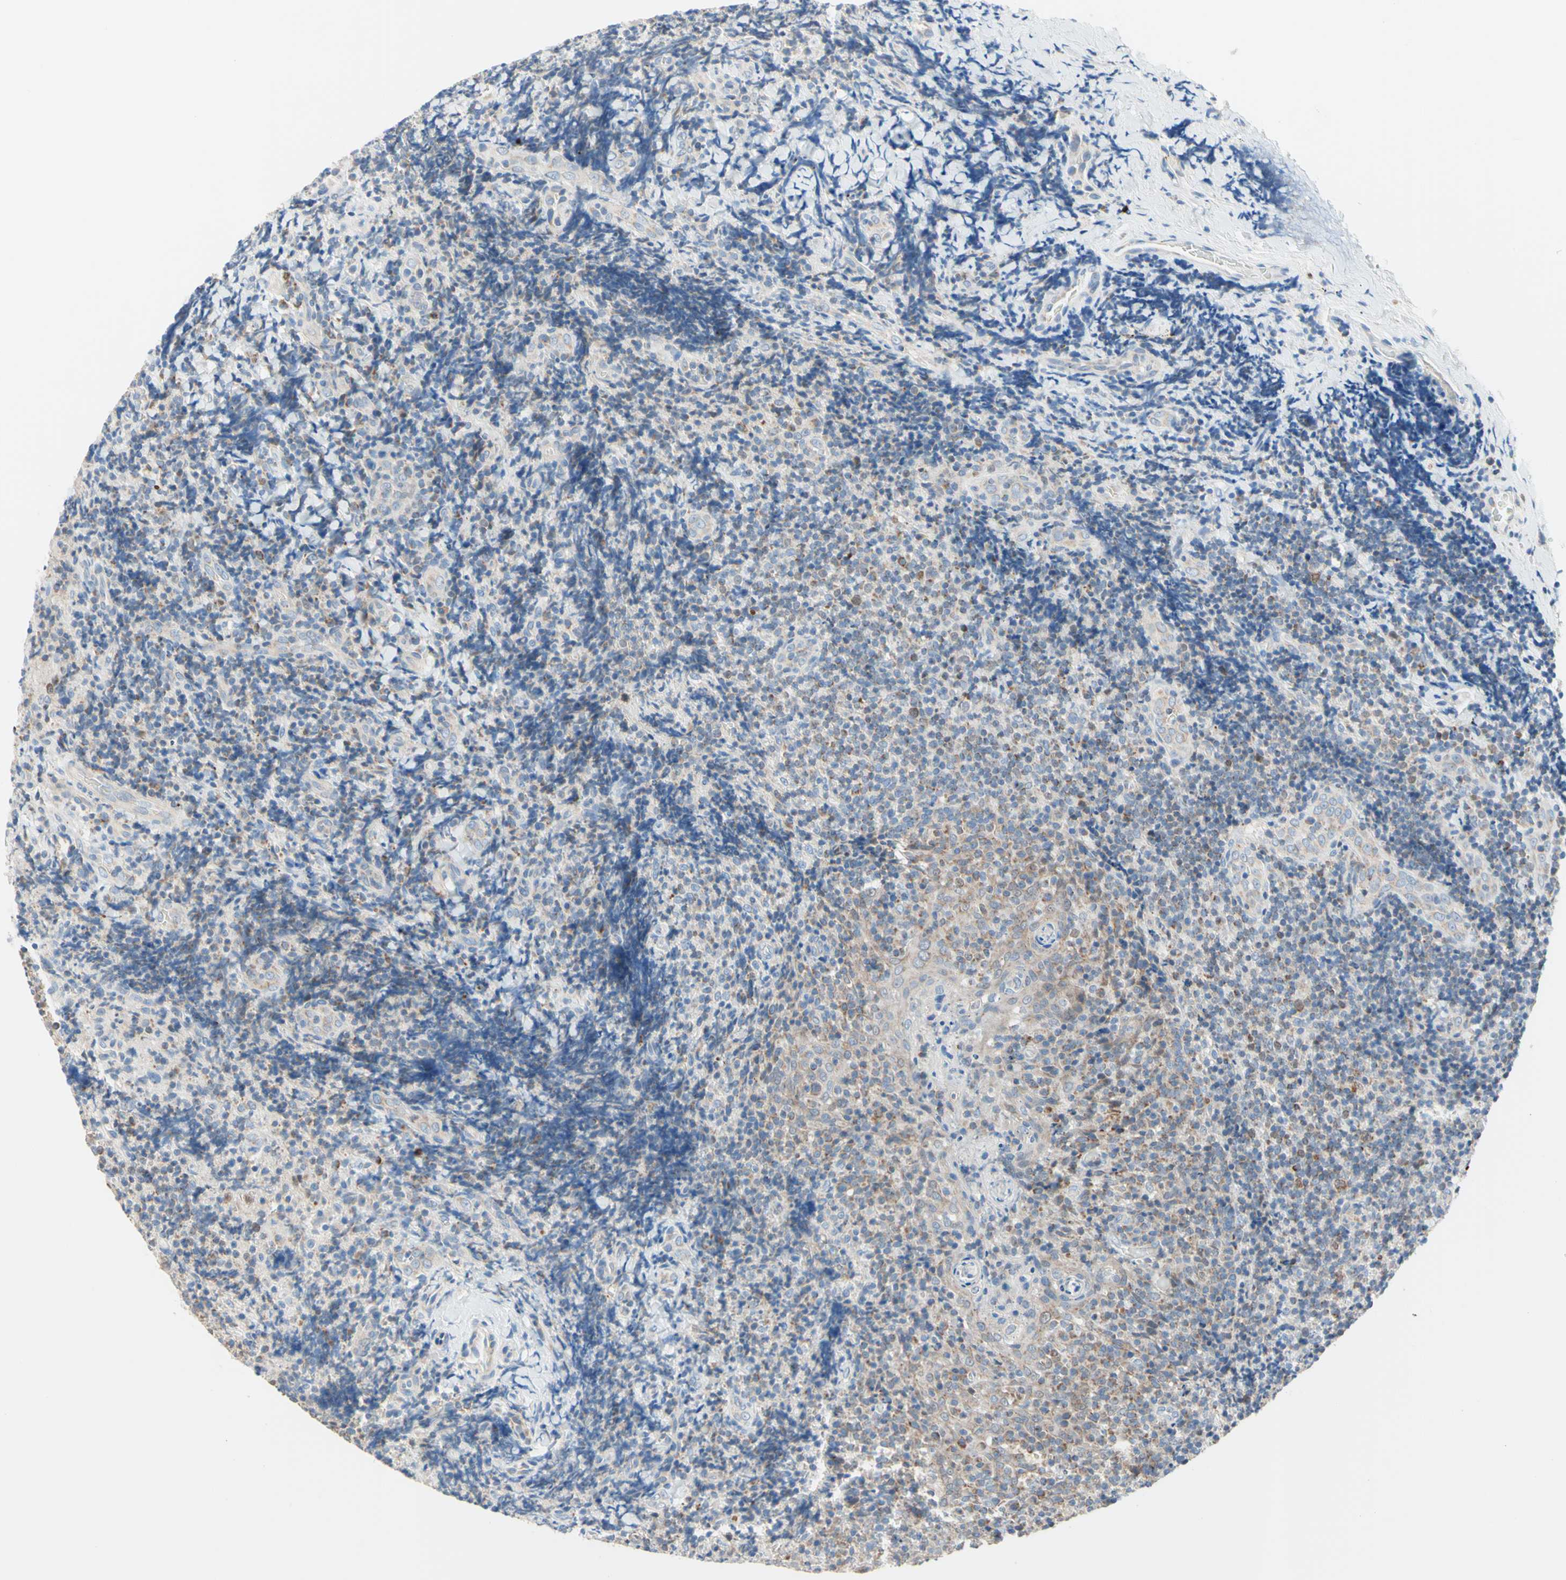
{"staining": {"intensity": "weak", "quantity": "25%-75%", "location": "cytoplasmic/membranous"}, "tissue": "lymphoma", "cell_type": "Tumor cells", "image_type": "cancer", "snomed": [{"axis": "morphology", "description": "Malignant lymphoma, non-Hodgkin's type, High grade"}, {"axis": "topography", "description": "Tonsil"}], "caption": "Brown immunohistochemical staining in human lymphoma reveals weak cytoplasmic/membranous staining in about 25%-75% of tumor cells.", "gene": "MFF", "patient": {"sex": "female", "age": 36}}